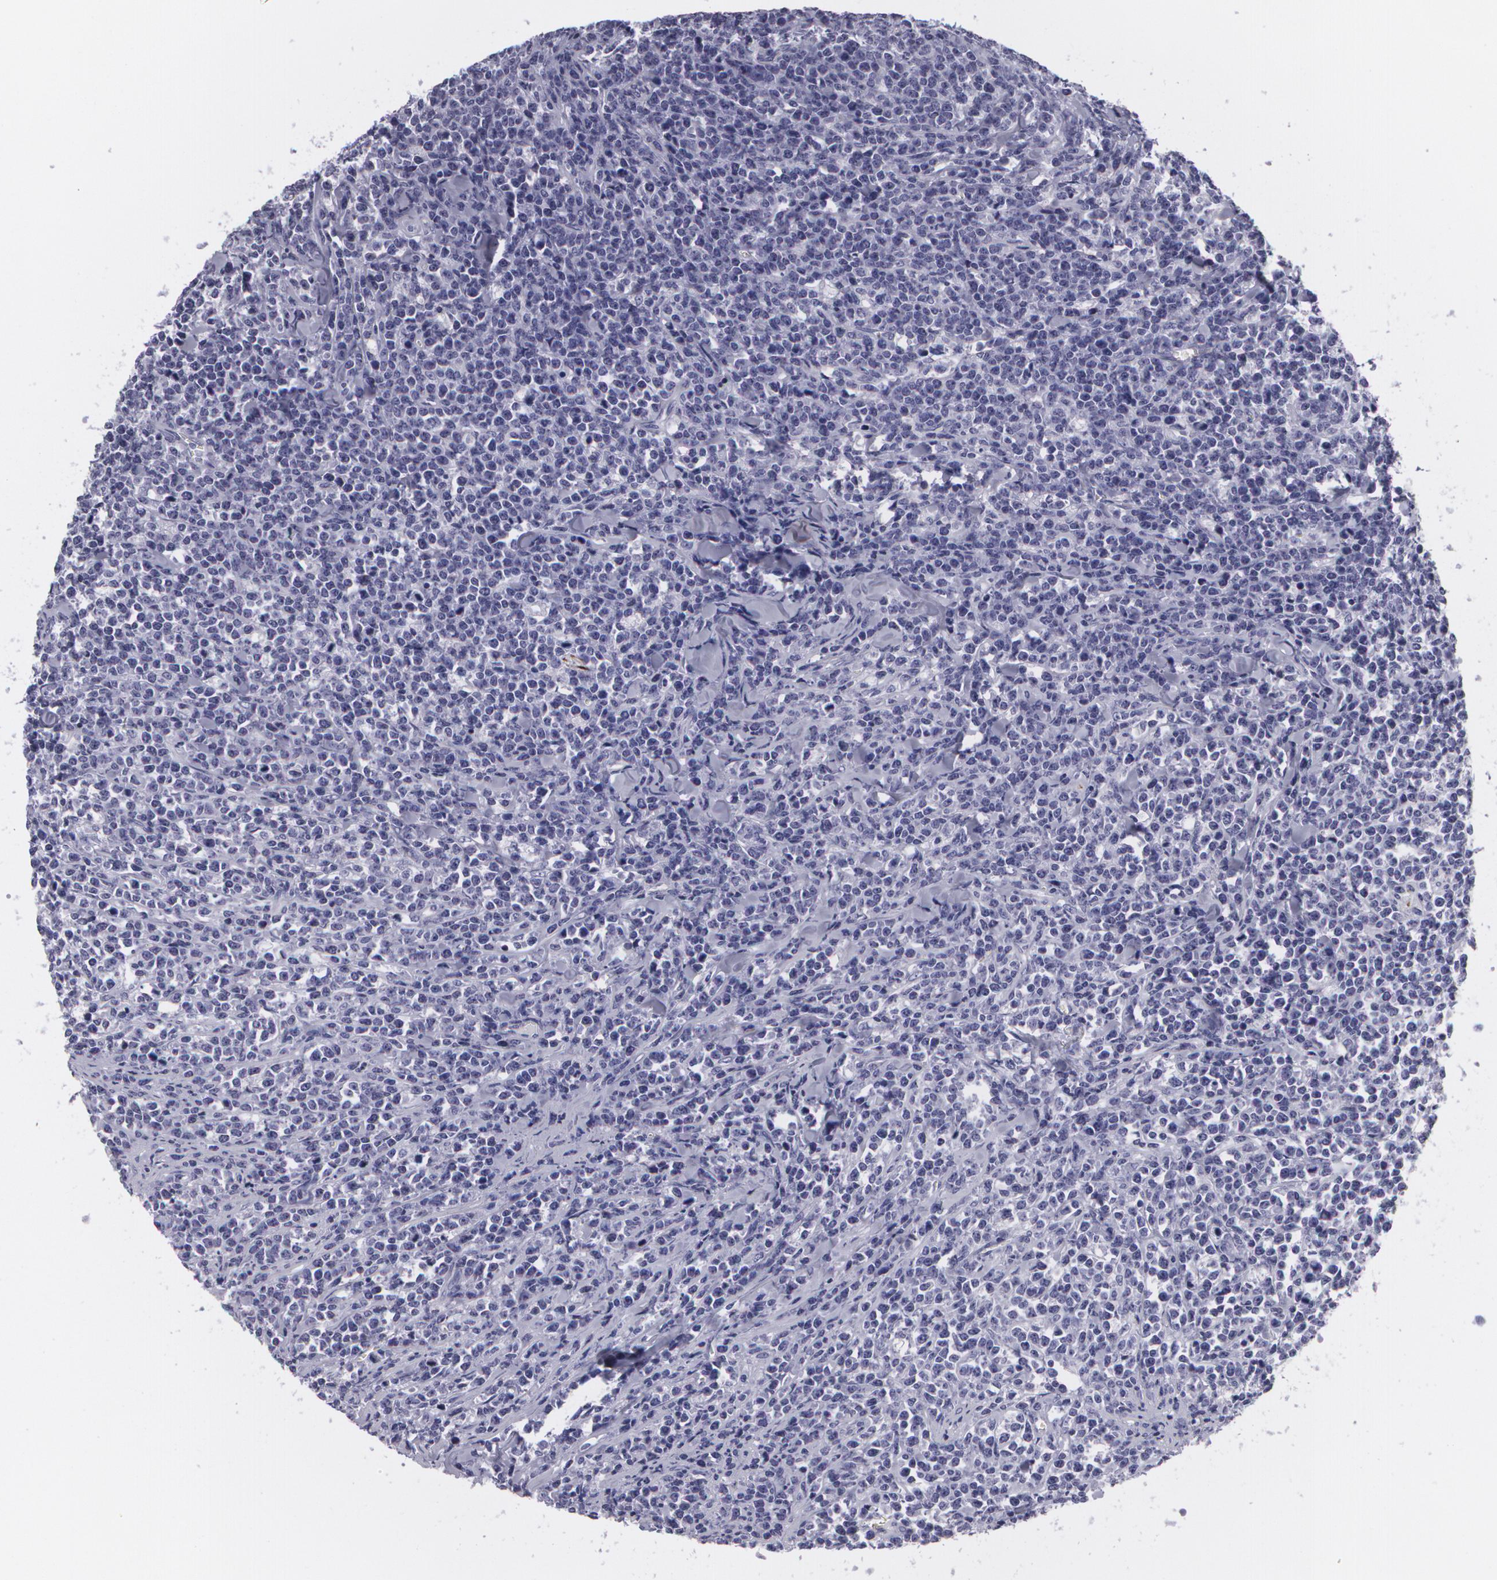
{"staining": {"intensity": "negative", "quantity": "none", "location": "none"}, "tissue": "lymphoma", "cell_type": "Tumor cells", "image_type": "cancer", "snomed": [{"axis": "morphology", "description": "Malignant lymphoma, non-Hodgkin's type, High grade"}, {"axis": "topography", "description": "Small intestine"}, {"axis": "topography", "description": "Colon"}], "caption": "Protein analysis of high-grade malignant lymphoma, non-Hodgkin's type demonstrates no significant staining in tumor cells. (Brightfield microscopy of DAB (3,3'-diaminobenzidine) immunohistochemistry (IHC) at high magnification).", "gene": "MAP2", "patient": {"sex": "male", "age": 8}}